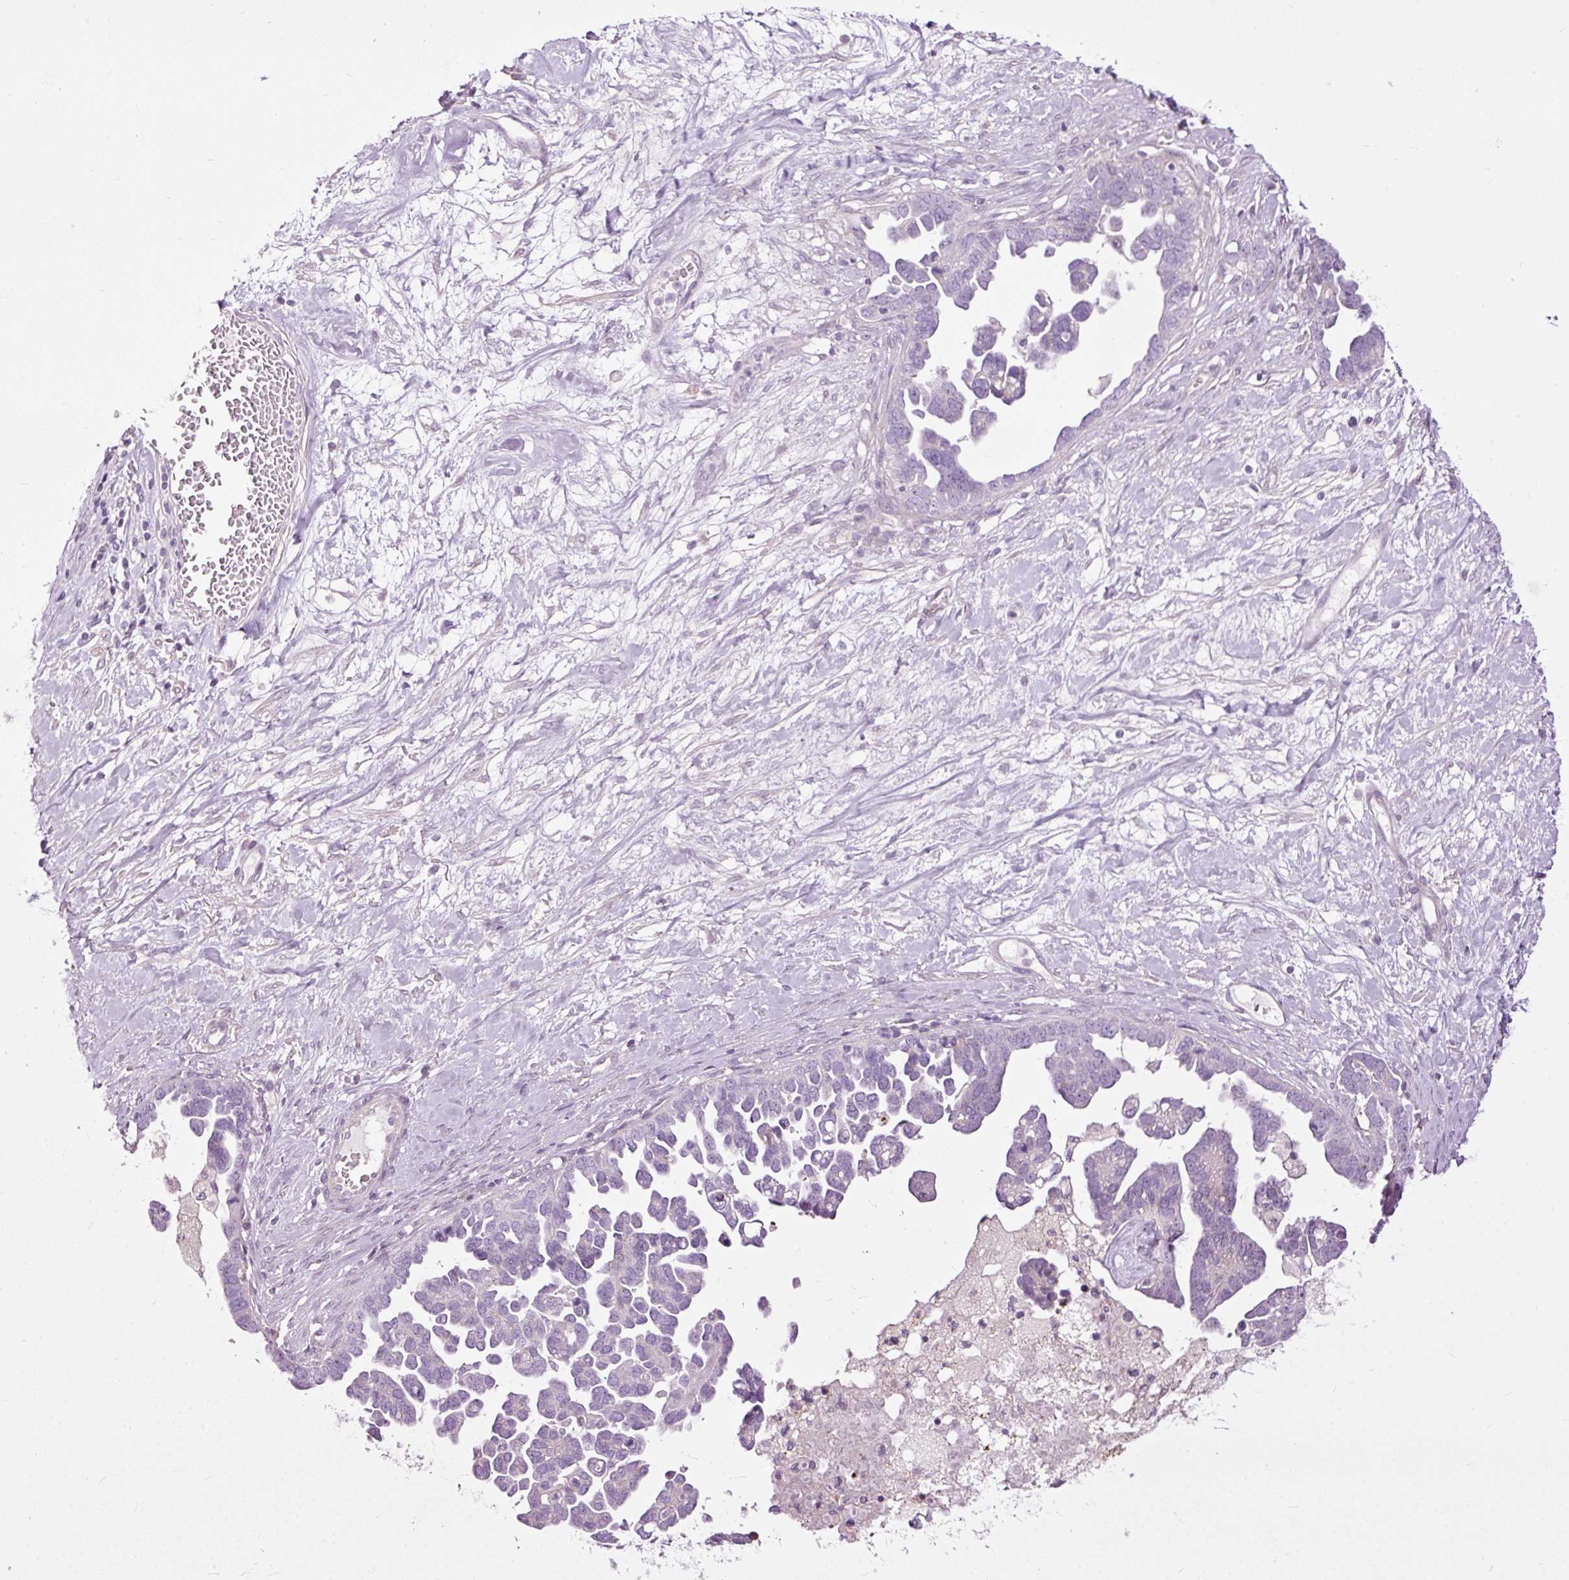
{"staining": {"intensity": "negative", "quantity": "none", "location": "none"}, "tissue": "ovarian cancer", "cell_type": "Tumor cells", "image_type": "cancer", "snomed": [{"axis": "morphology", "description": "Cystadenocarcinoma, serous, NOS"}, {"axis": "topography", "description": "Ovary"}], "caption": "This is an immunohistochemistry (IHC) image of serous cystadenocarcinoma (ovarian). There is no expression in tumor cells.", "gene": "FCRL4", "patient": {"sex": "female", "age": 54}}